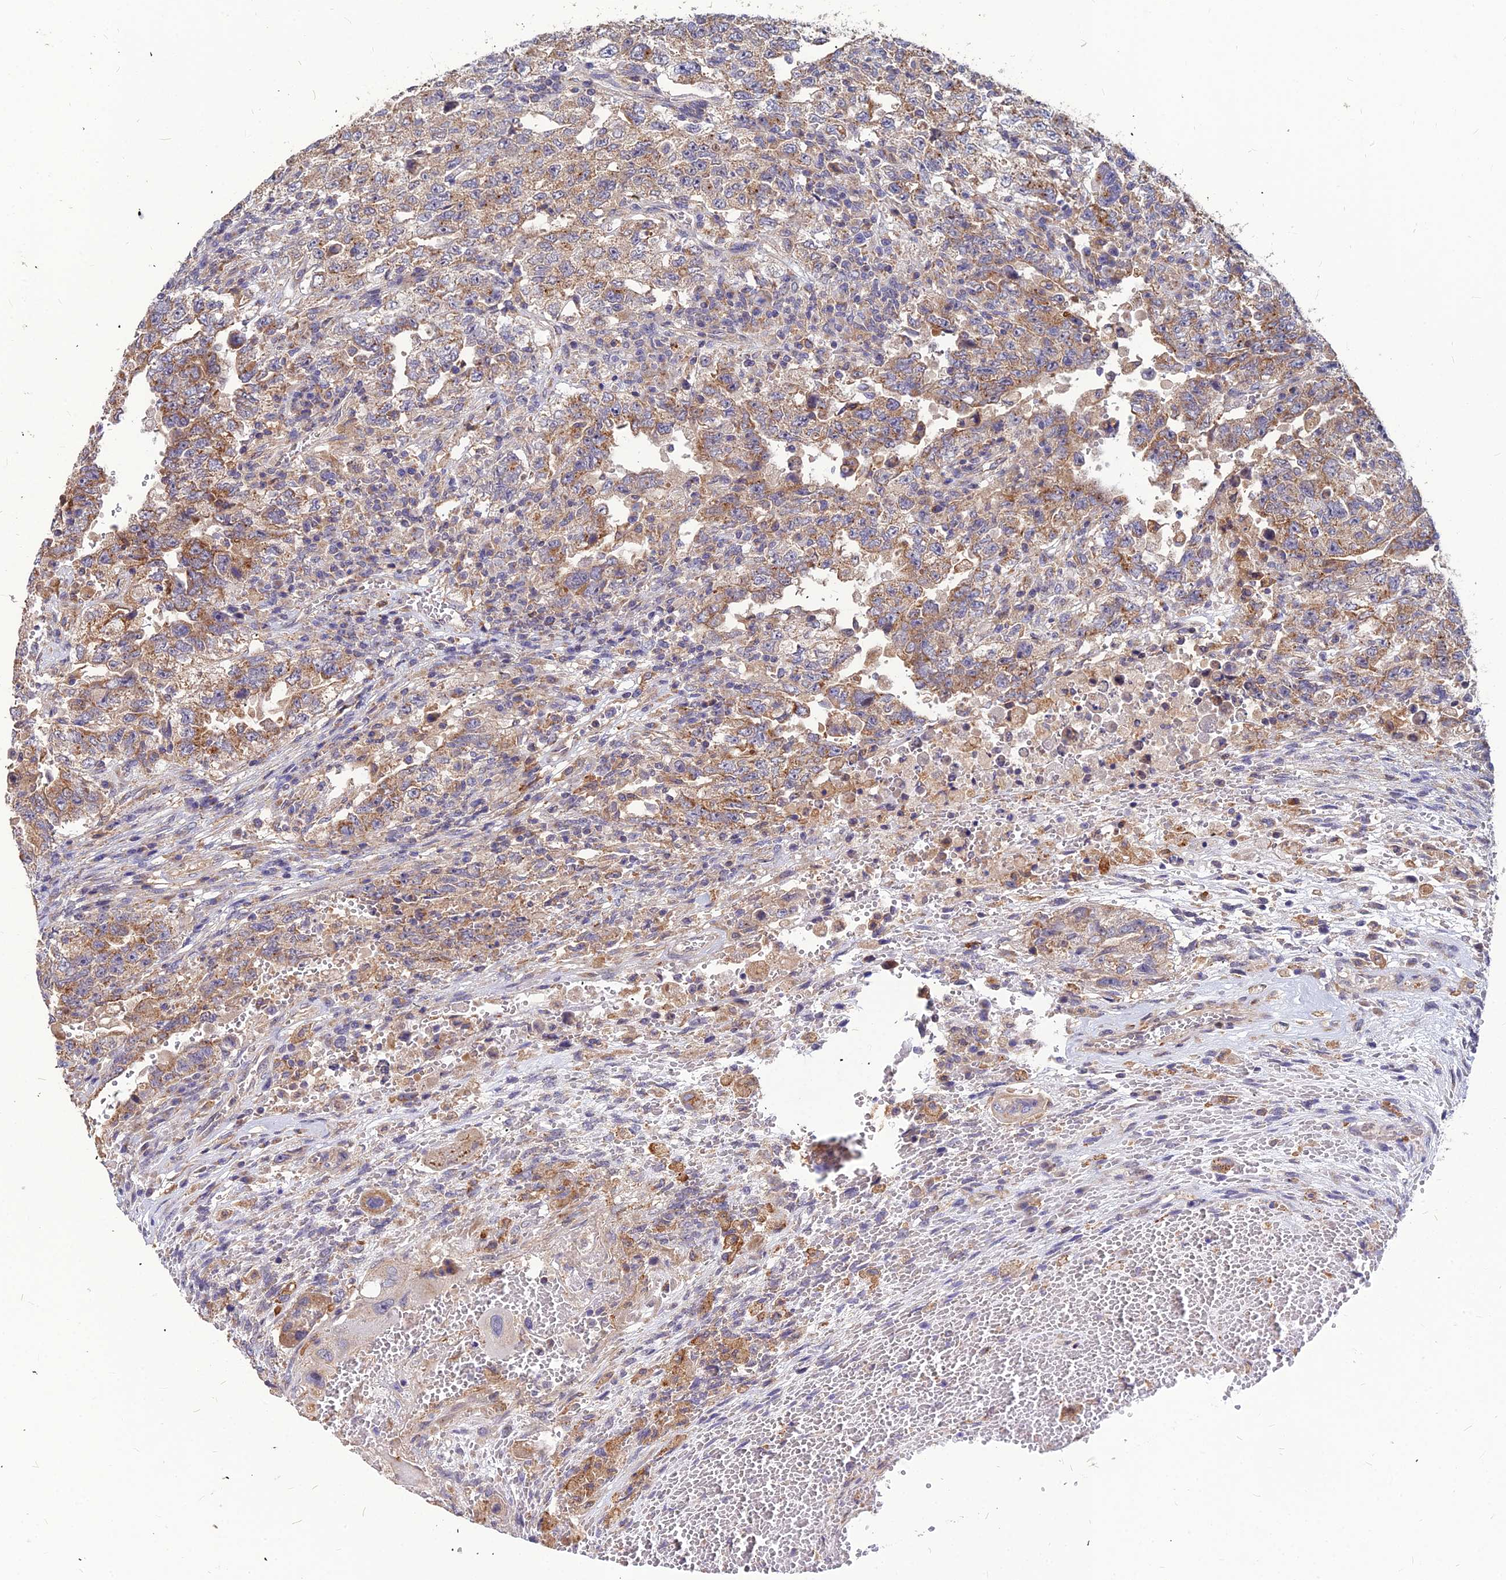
{"staining": {"intensity": "moderate", "quantity": ">75%", "location": "cytoplasmic/membranous"}, "tissue": "testis cancer", "cell_type": "Tumor cells", "image_type": "cancer", "snomed": [{"axis": "morphology", "description": "Carcinoma, Embryonal, NOS"}, {"axis": "topography", "description": "Testis"}], "caption": "Testis embryonal carcinoma tissue displays moderate cytoplasmic/membranous expression in approximately >75% of tumor cells", "gene": "LEKR1", "patient": {"sex": "male", "age": 26}}